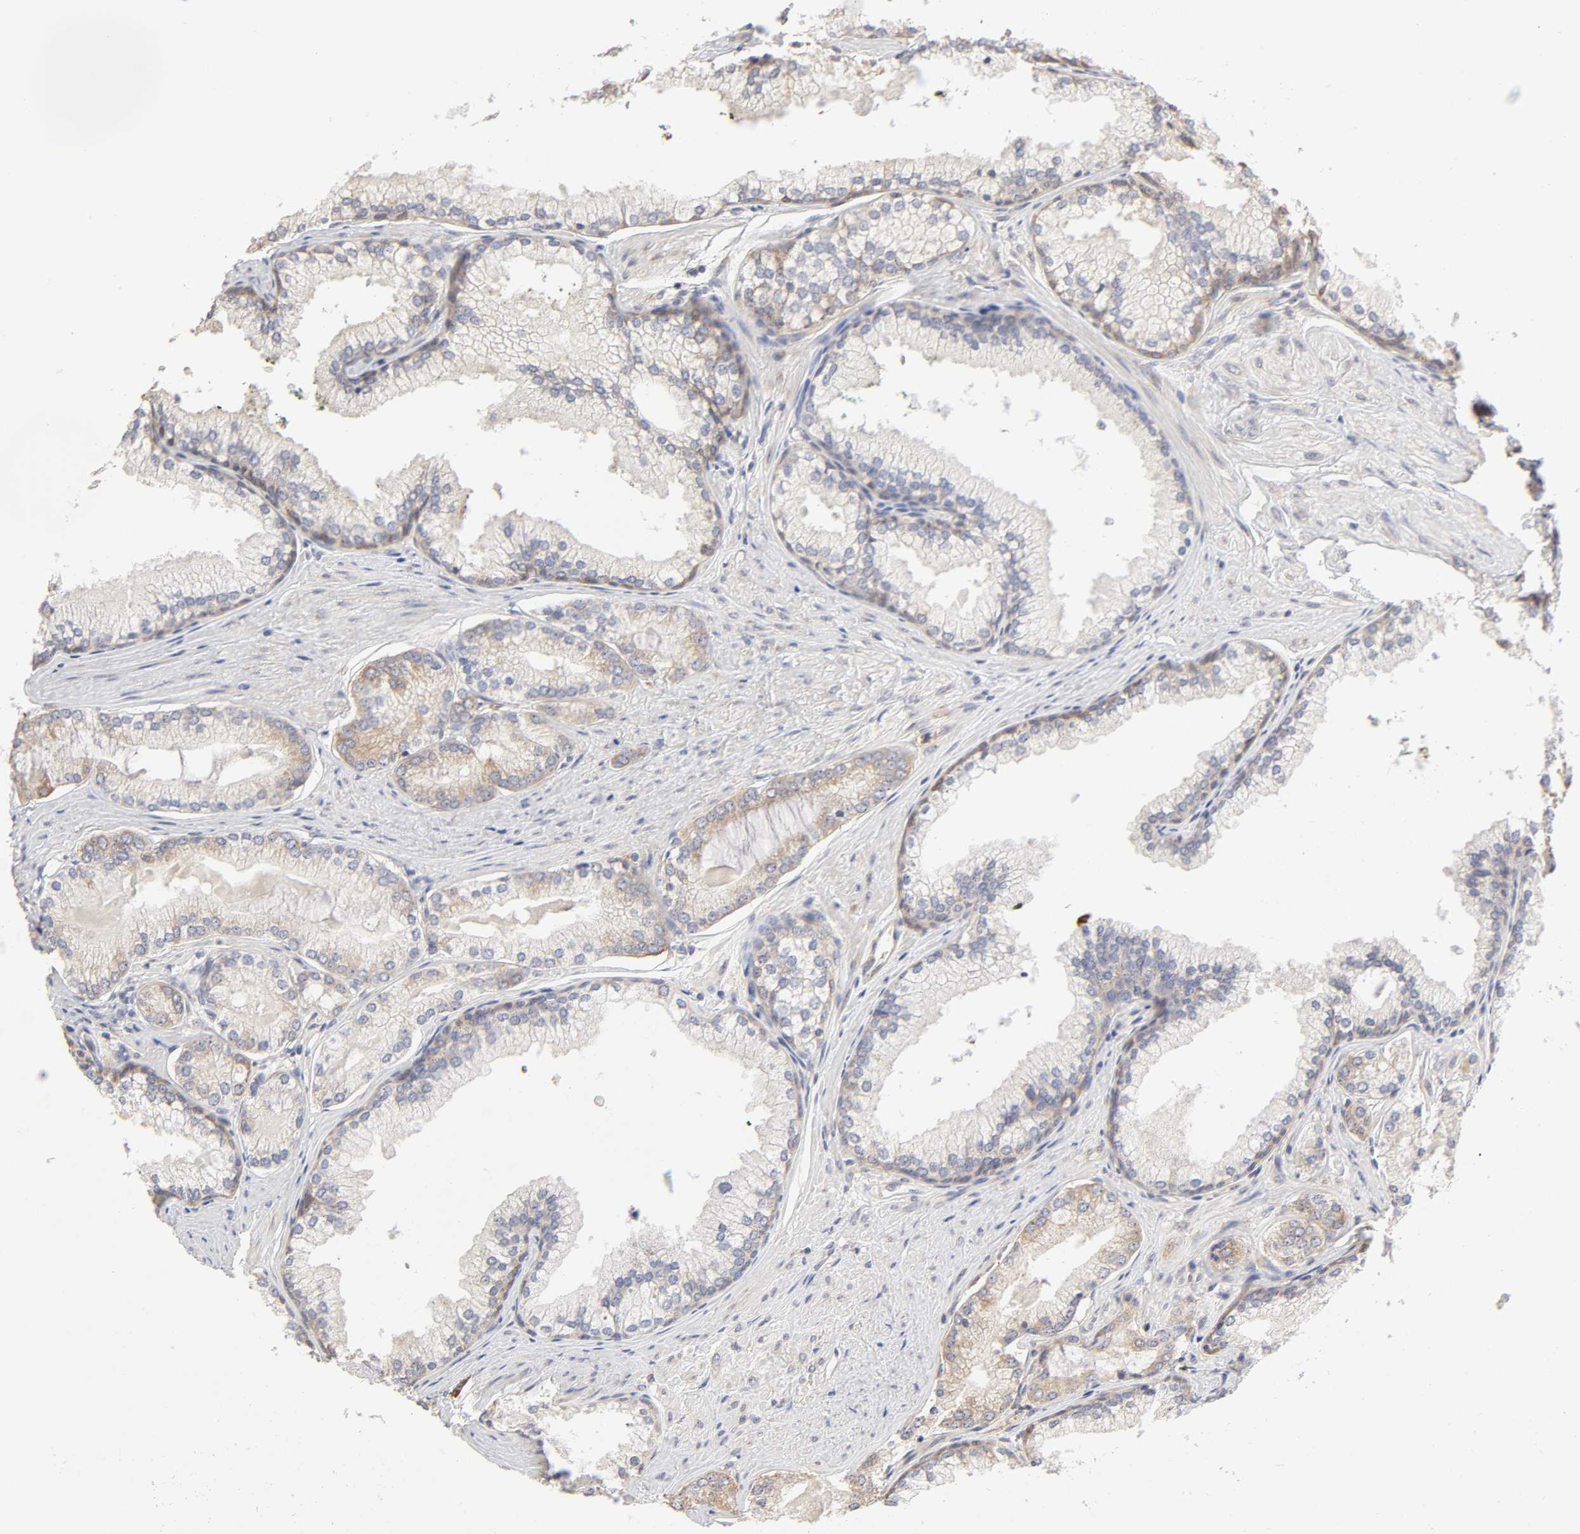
{"staining": {"intensity": "moderate", "quantity": ">75%", "location": "cytoplasmic/membranous"}, "tissue": "prostate cancer", "cell_type": "Tumor cells", "image_type": "cancer", "snomed": [{"axis": "morphology", "description": "Adenocarcinoma, Low grade"}, {"axis": "topography", "description": "Prostate"}], "caption": "Immunohistochemical staining of prostate cancer reveals moderate cytoplasmic/membranous protein positivity in about >75% of tumor cells.", "gene": "RPL14", "patient": {"sex": "male", "age": 71}}